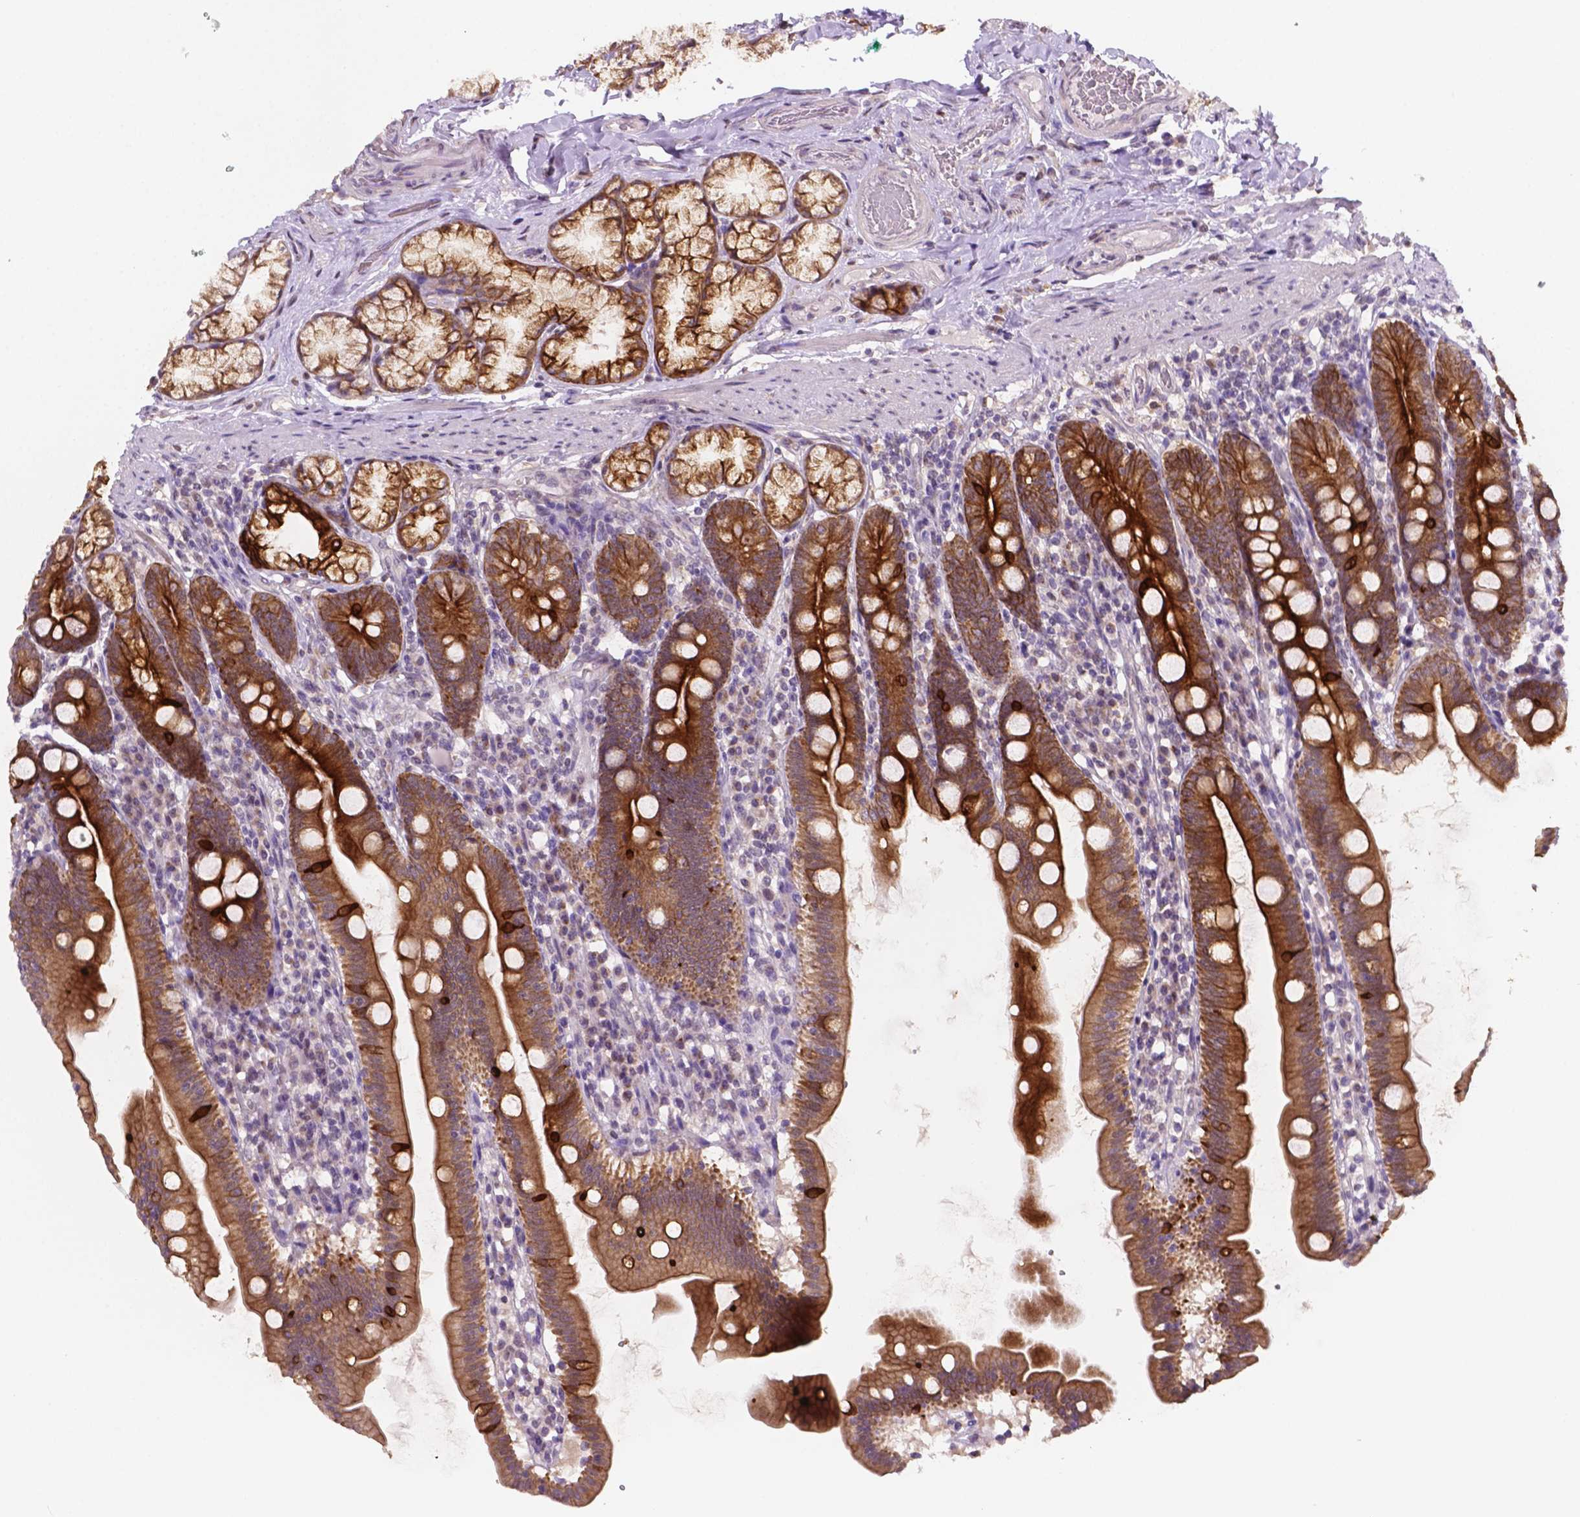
{"staining": {"intensity": "strong", "quantity": ">75%", "location": "cytoplasmic/membranous"}, "tissue": "duodenum", "cell_type": "Glandular cells", "image_type": "normal", "snomed": [{"axis": "morphology", "description": "Normal tissue, NOS"}, {"axis": "topography", "description": "Duodenum"}], "caption": "Protein analysis of unremarkable duodenum shows strong cytoplasmic/membranous expression in about >75% of glandular cells. (Brightfield microscopy of DAB IHC at high magnification).", "gene": "SHLD3", "patient": {"sex": "female", "age": 67}}